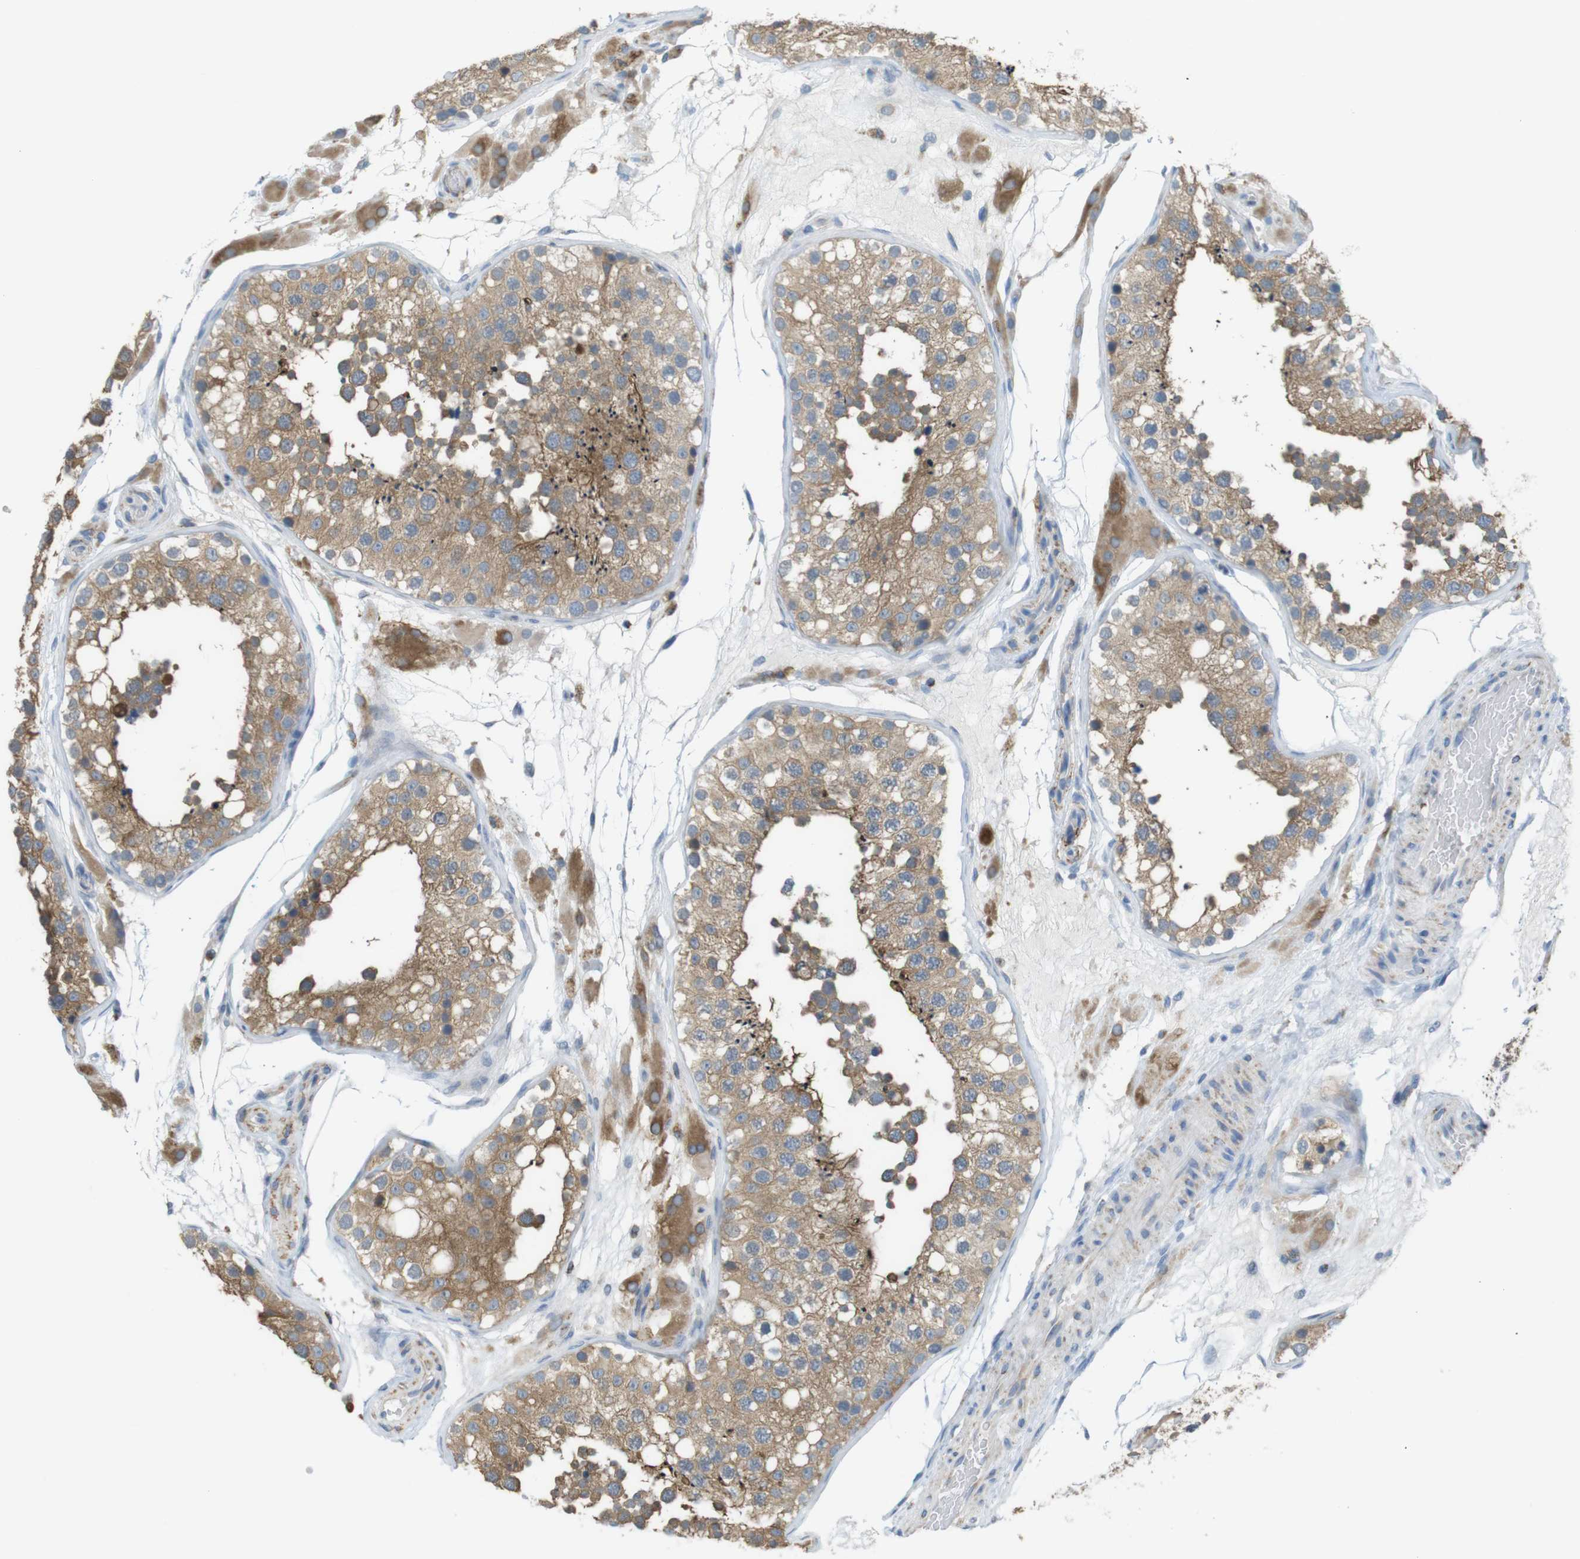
{"staining": {"intensity": "moderate", "quantity": ">75%", "location": "cytoplasmic/membranous"}, "tissue": "testis", "cell_type": "Cells in seminiferous ducts", "image_type": "normal", "snomed": [{"axis": "morphology", "description": "Normal tissue, NOS"}, {"axis": "topography", "description": "Testis"}], "caption": "Immunohistochemical staining of unremarkable human testis shows >75% levels of moderate cytoplasmic/membranous protein staining in approximately >75% of cells in seminiferous ducts.", "gene": "GRIK1", "patient": {"sex": "male", "age": 26}}